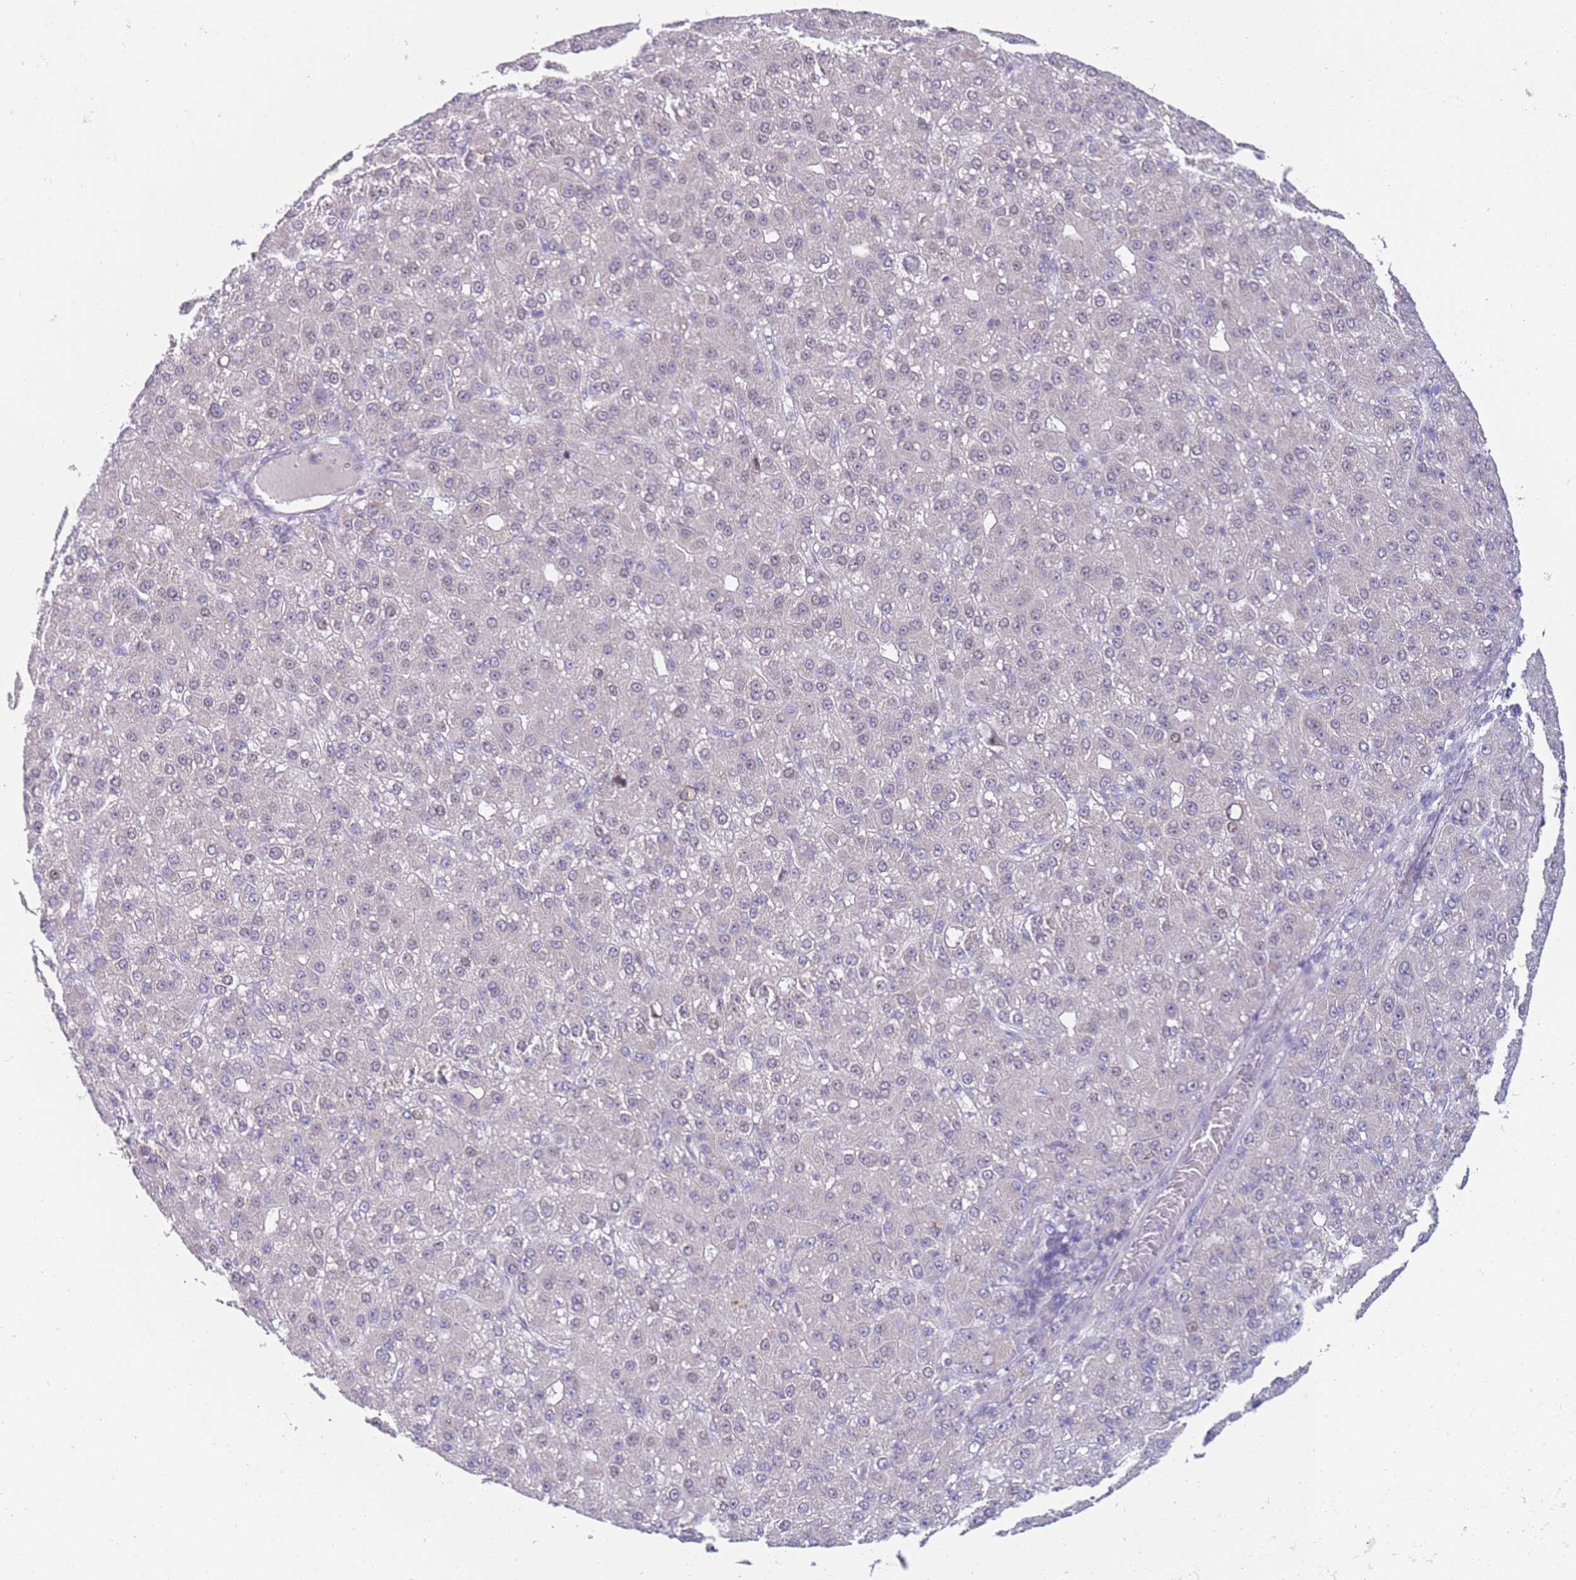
{"staining": {"intensity": "negative", "quantity": "none", "location": "none"}, "tissue": "liver cancer", "cell_type": "Tumor cells", "image_type": "cancer", "snomed": [{"axis": "morphology", "description": "Carcinoma, Hepatocellular, NOS"}, {"axis": "topography", "description": "Liver"}], "caption": "This is a image of immunohistochemistry staining of liver hepatocellular carcinoma, which shows no staining in tumor cells.", "gene": "STK25", "patient": {"sex": "male", "age": 67}}